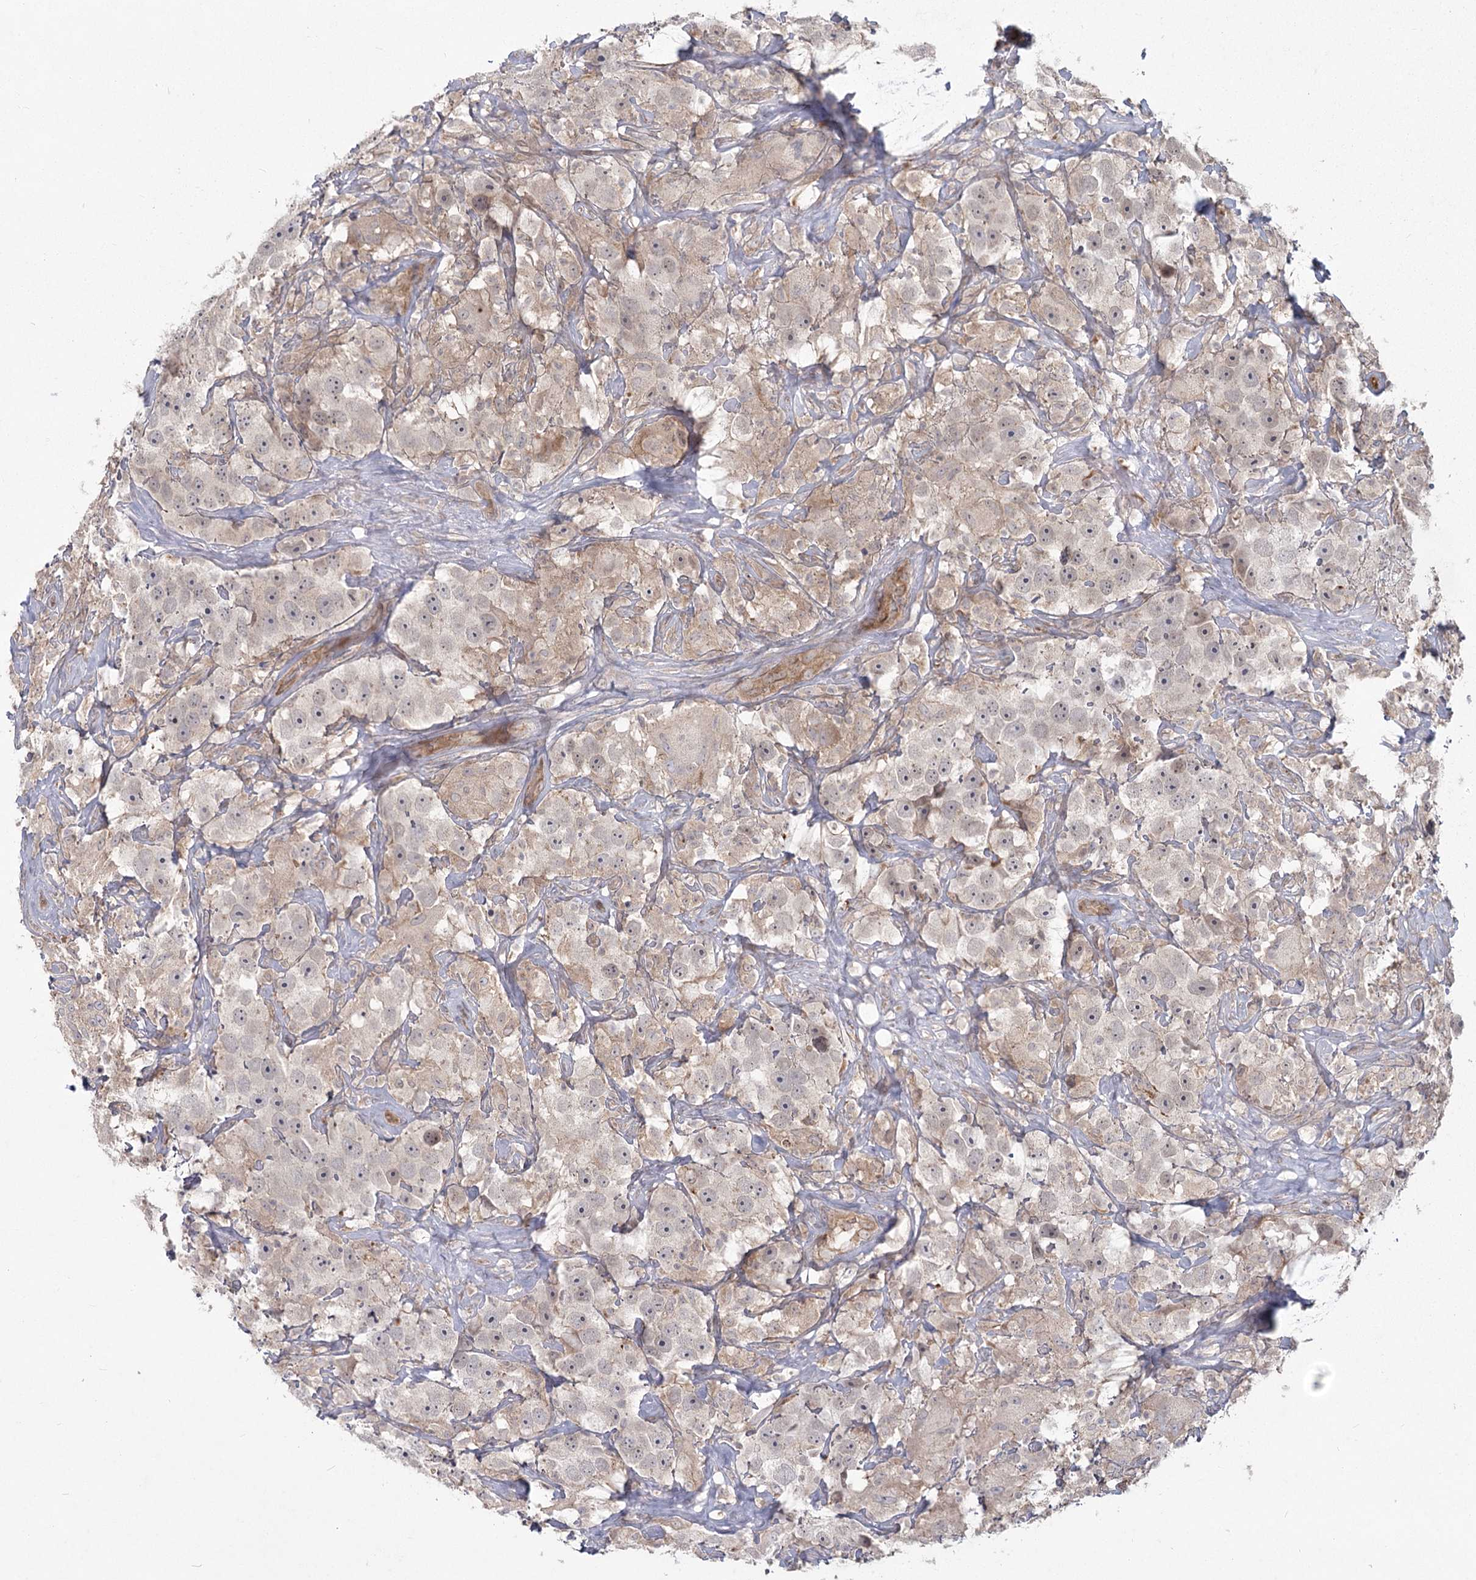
{"staining": {"intensity": "weak", "quantity": "<25%", "location": "cytoplasmic/membranous"}, "tissue": "testis cancer", "cell_type": "Tumor cells", "image_type": "cancer", "snomed": [{"axis": "morphology", "description": "Seminoma, NOS"}, {"axis": "topography", "description": "Testis"}], "caption": "An immunohistochemistry micrograph of seminoma (testis) is shown. There is no staining in tumor cells of seminoma (testis).", "gene": "AP2M1", "patient": {"sex": "male", "age": 49}}